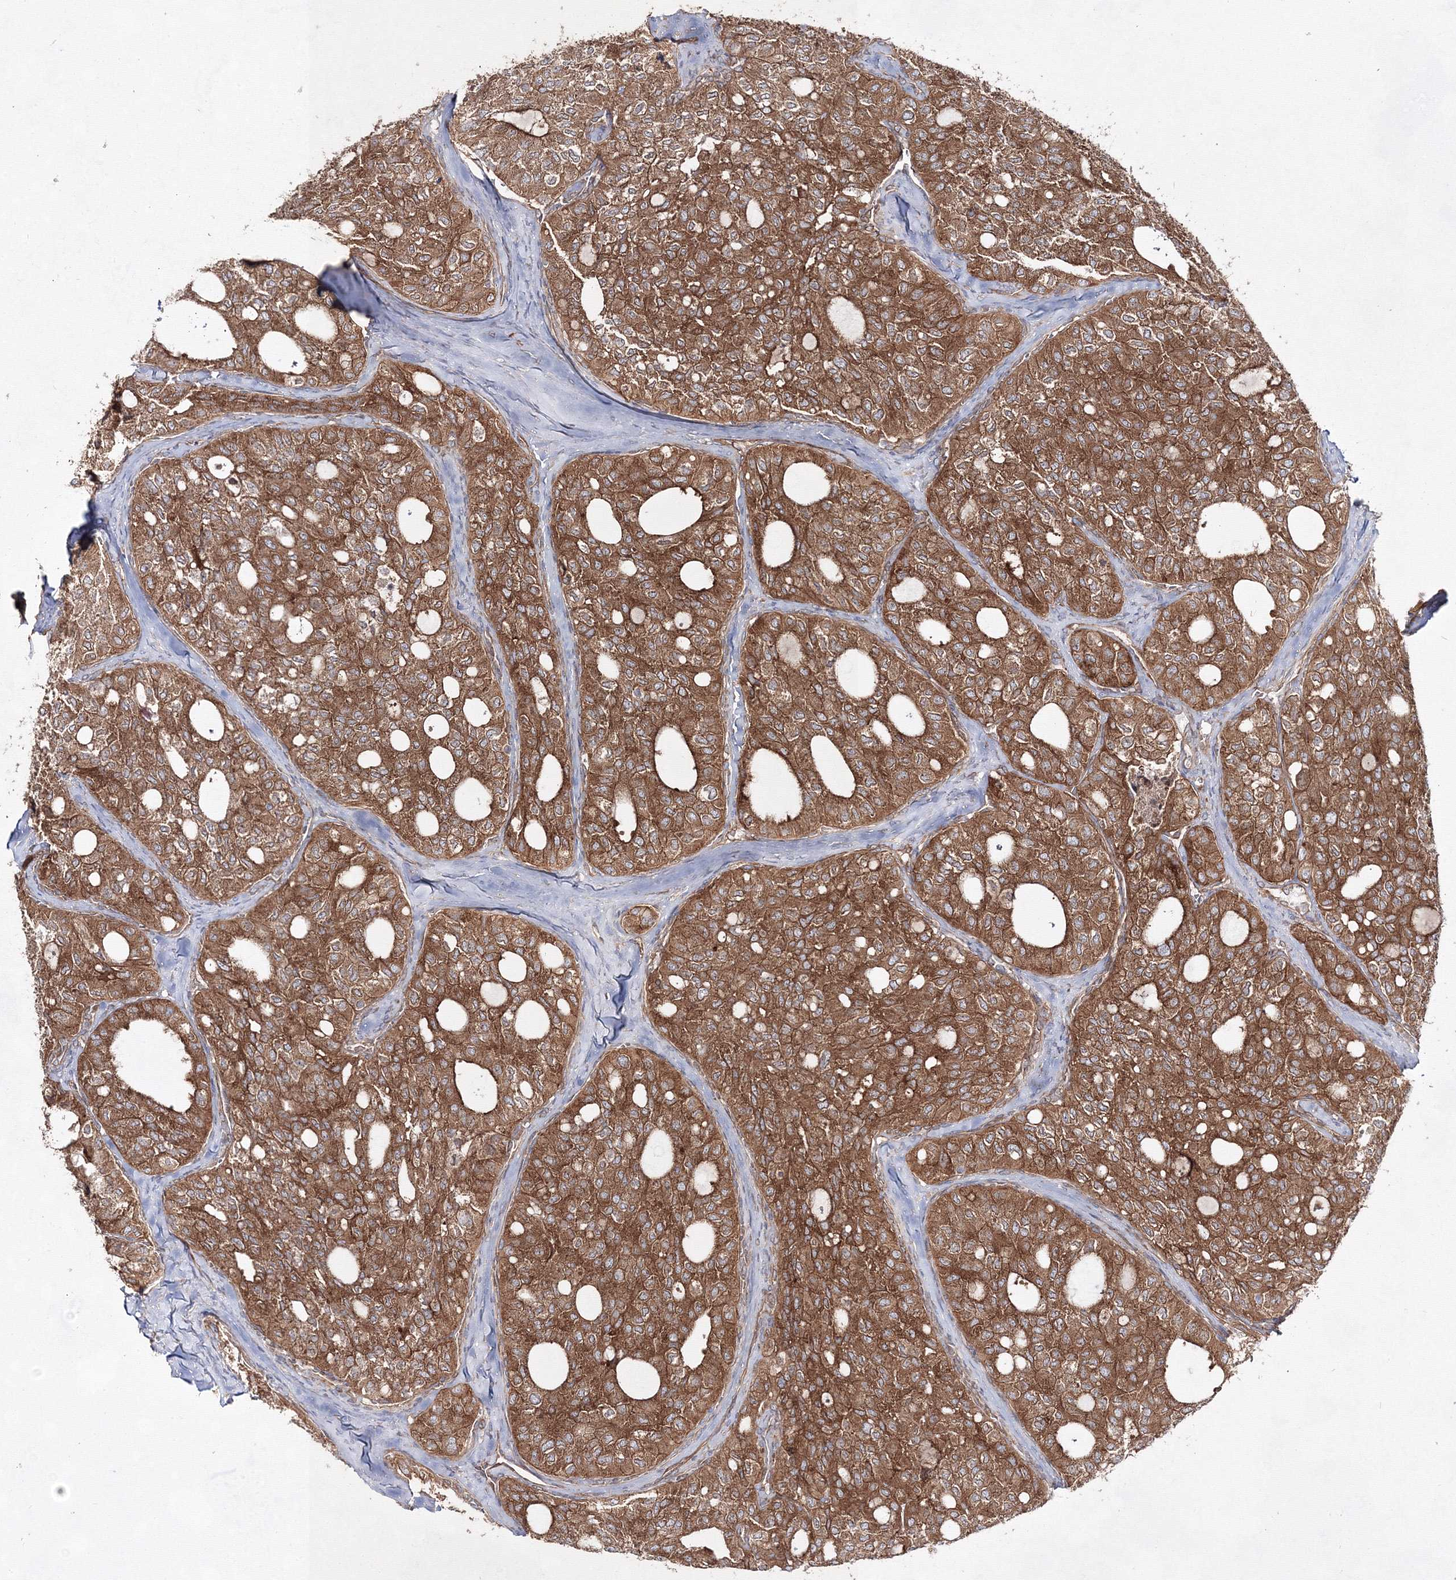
{"staining": {"intensity": "moderate", "quantity": ">75%", "location": "cytoplasmic/membranous"}, "tissue": "thyroid cancer", "cell_type": "Tumor cells", "image_type": "cancer", "snomed": [{"axis": "morphology", "description": "Follicular adenoma carcinoma, NOS"}, {"axis": "topography", "description": "Thyroid gland"}], "caption": "Tumor cells demonstrate medium levels of moderate cytoplasmic/membranous positivity in approximately >75% of cells in human thyroid follicular adenoma carcinoma.", "gene": "EXOC6", "patient": {"sex": "male", "age": 75}}